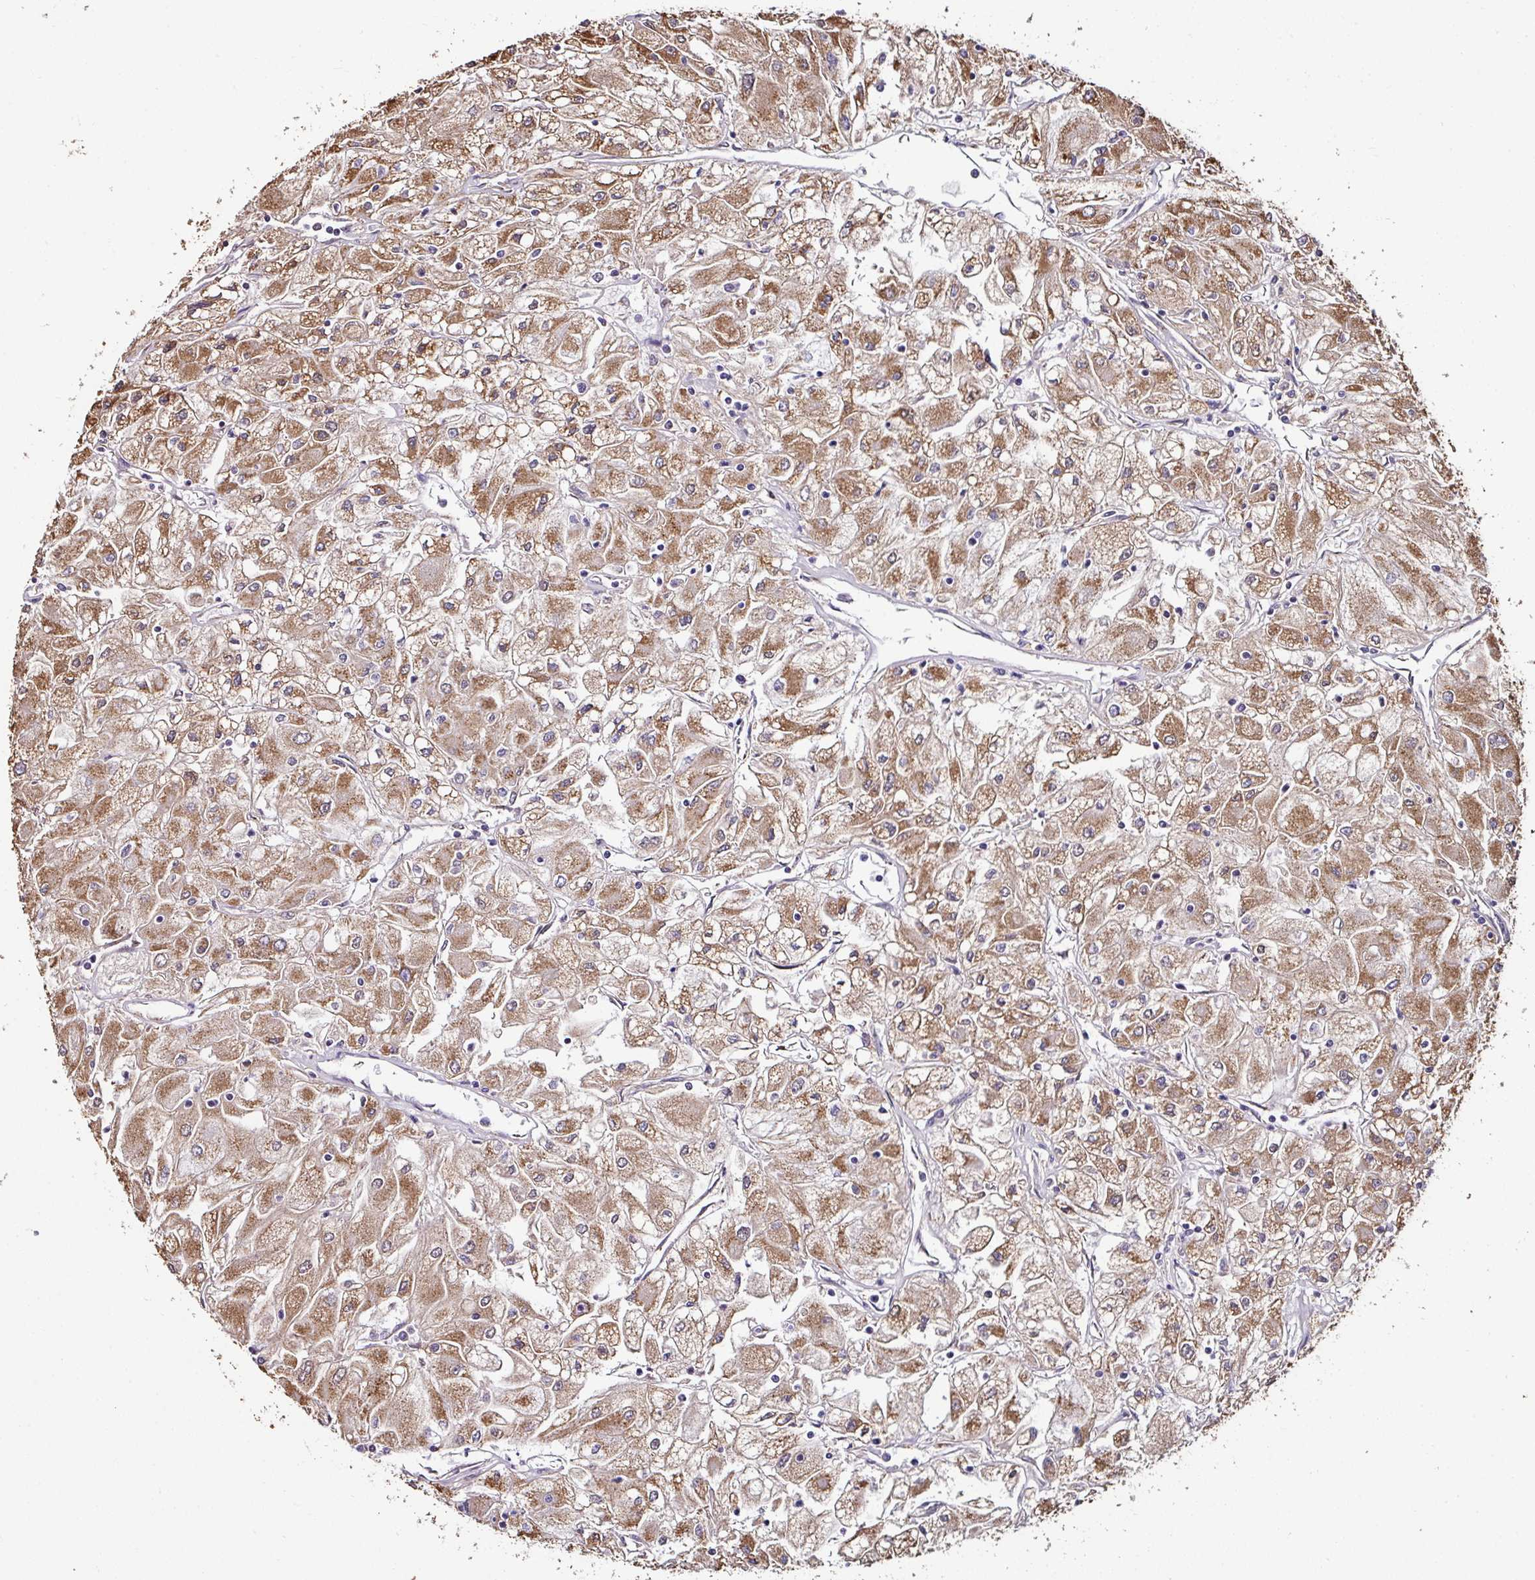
{"staining": {"intensity": "moderate", "quantity": ">75%", "location": "cytoplasmic/membranous"}, "tissue": "renal cancer", "cell_type": "Tumor cells", "image_type": "cancer", "snomed": [{"axis": "morphology", "description": "Adenocarcinoma, NOS"}, {"axis": "topography", "description": "Kidney"}], "caption": "The micrograph exhibits staining of renal adenocarcinoma, revealing moderate cytoplasmic/membranous protein positivity (brown color) within tumor cells.", "gene": "CPD", "patient": {"sex": "male", "age": 80}}